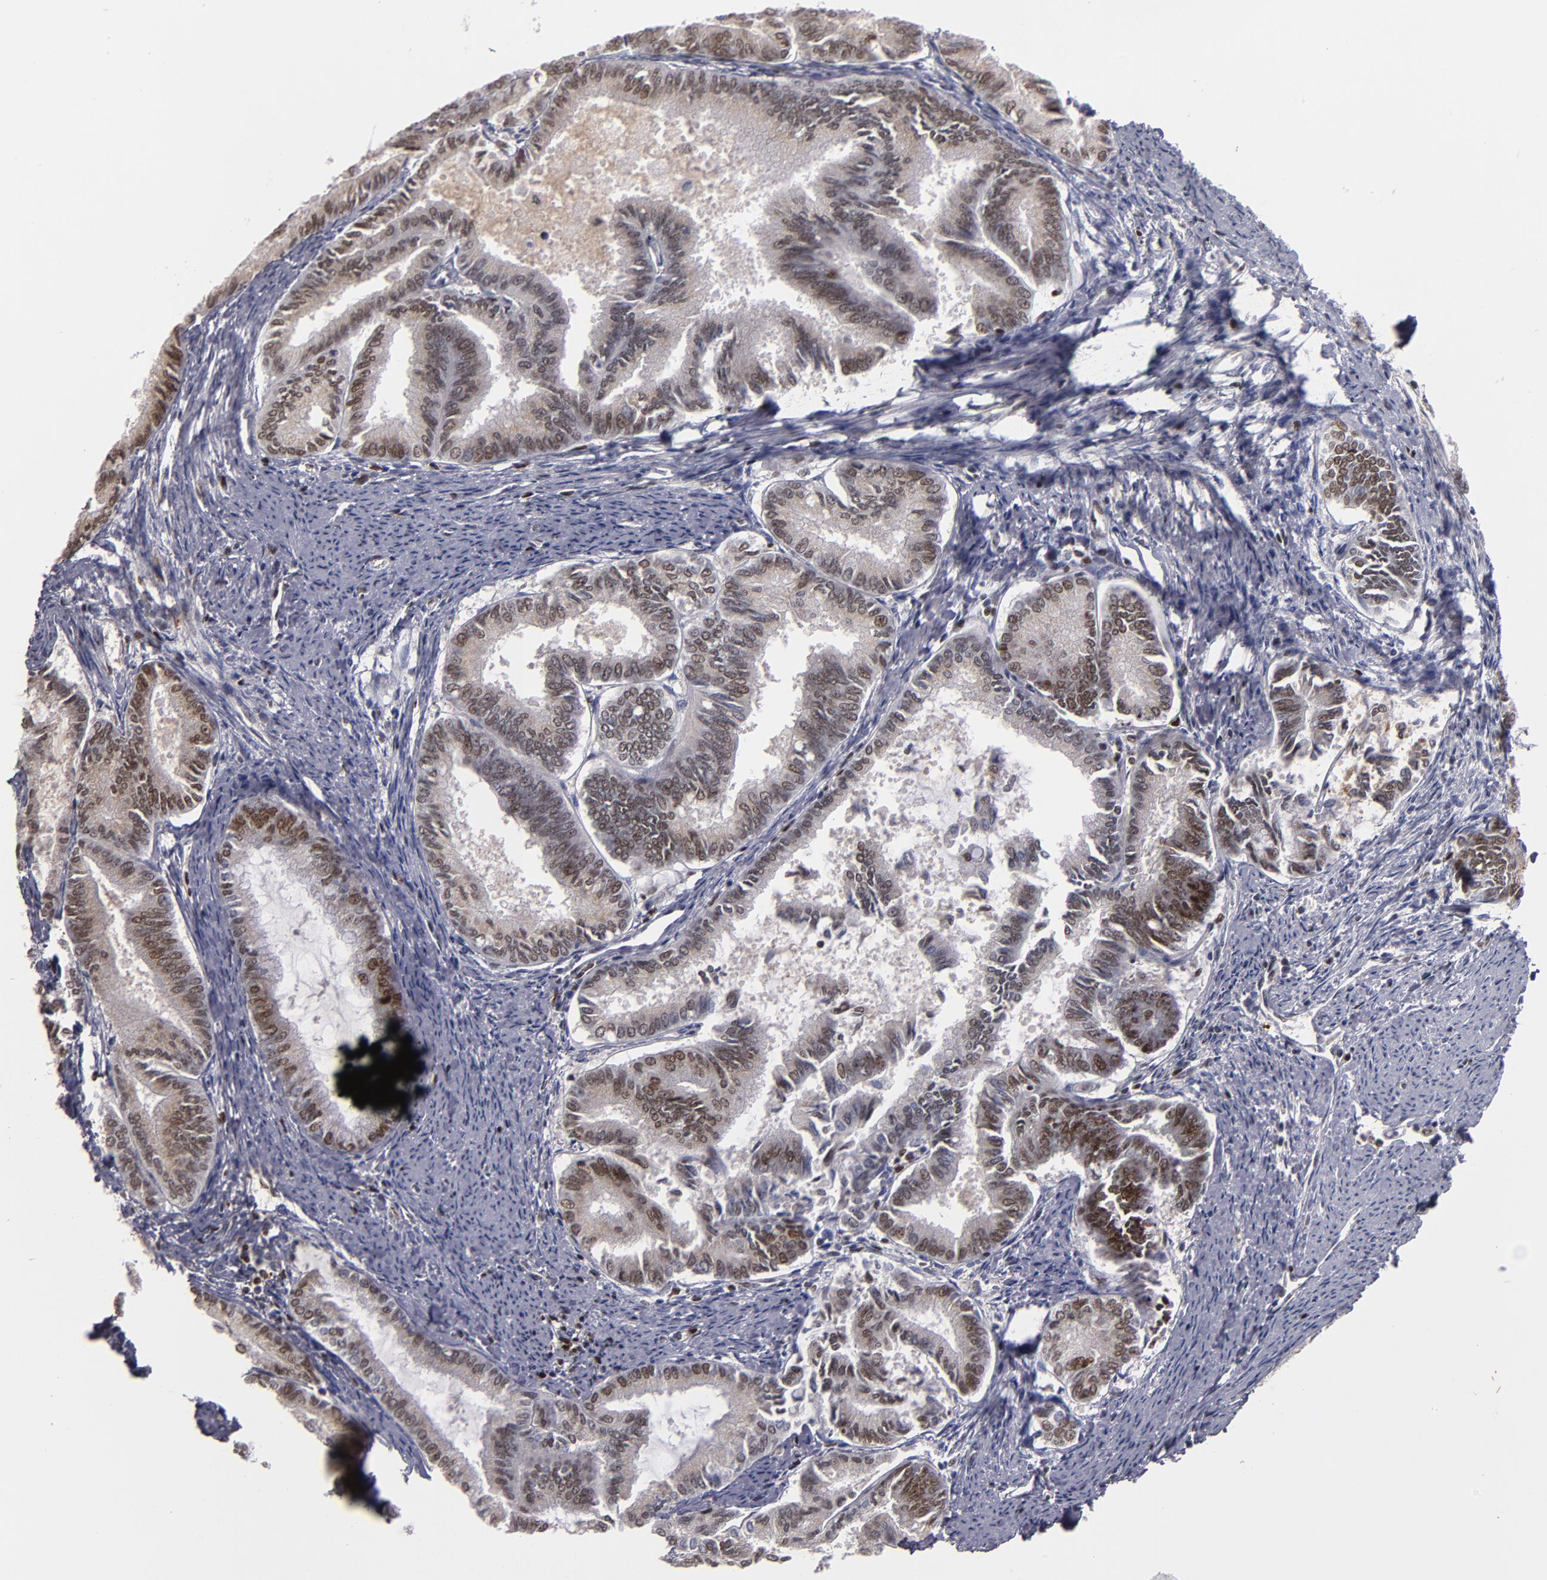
{"staining": {"intensity": "moderate", "quantity": ">75%", "location": "nuclear"}, "tissue": "endometrial cancer", "cell_type": "Tumor cells", "image_type": "cancer", "snomed": [{"axis": "morphology", "description": "Adenocarcinoma, NOS"}, {"axis": "topography", "description": "Endometrium"}], "caption": "This is an image of IHC staining of endometrial cancer (adenocarcinoma), which shows moderate staining in the nuclear of tumor cells.", "gene": "KDM6A", "patient": {"sex": "female", "age": 86}}